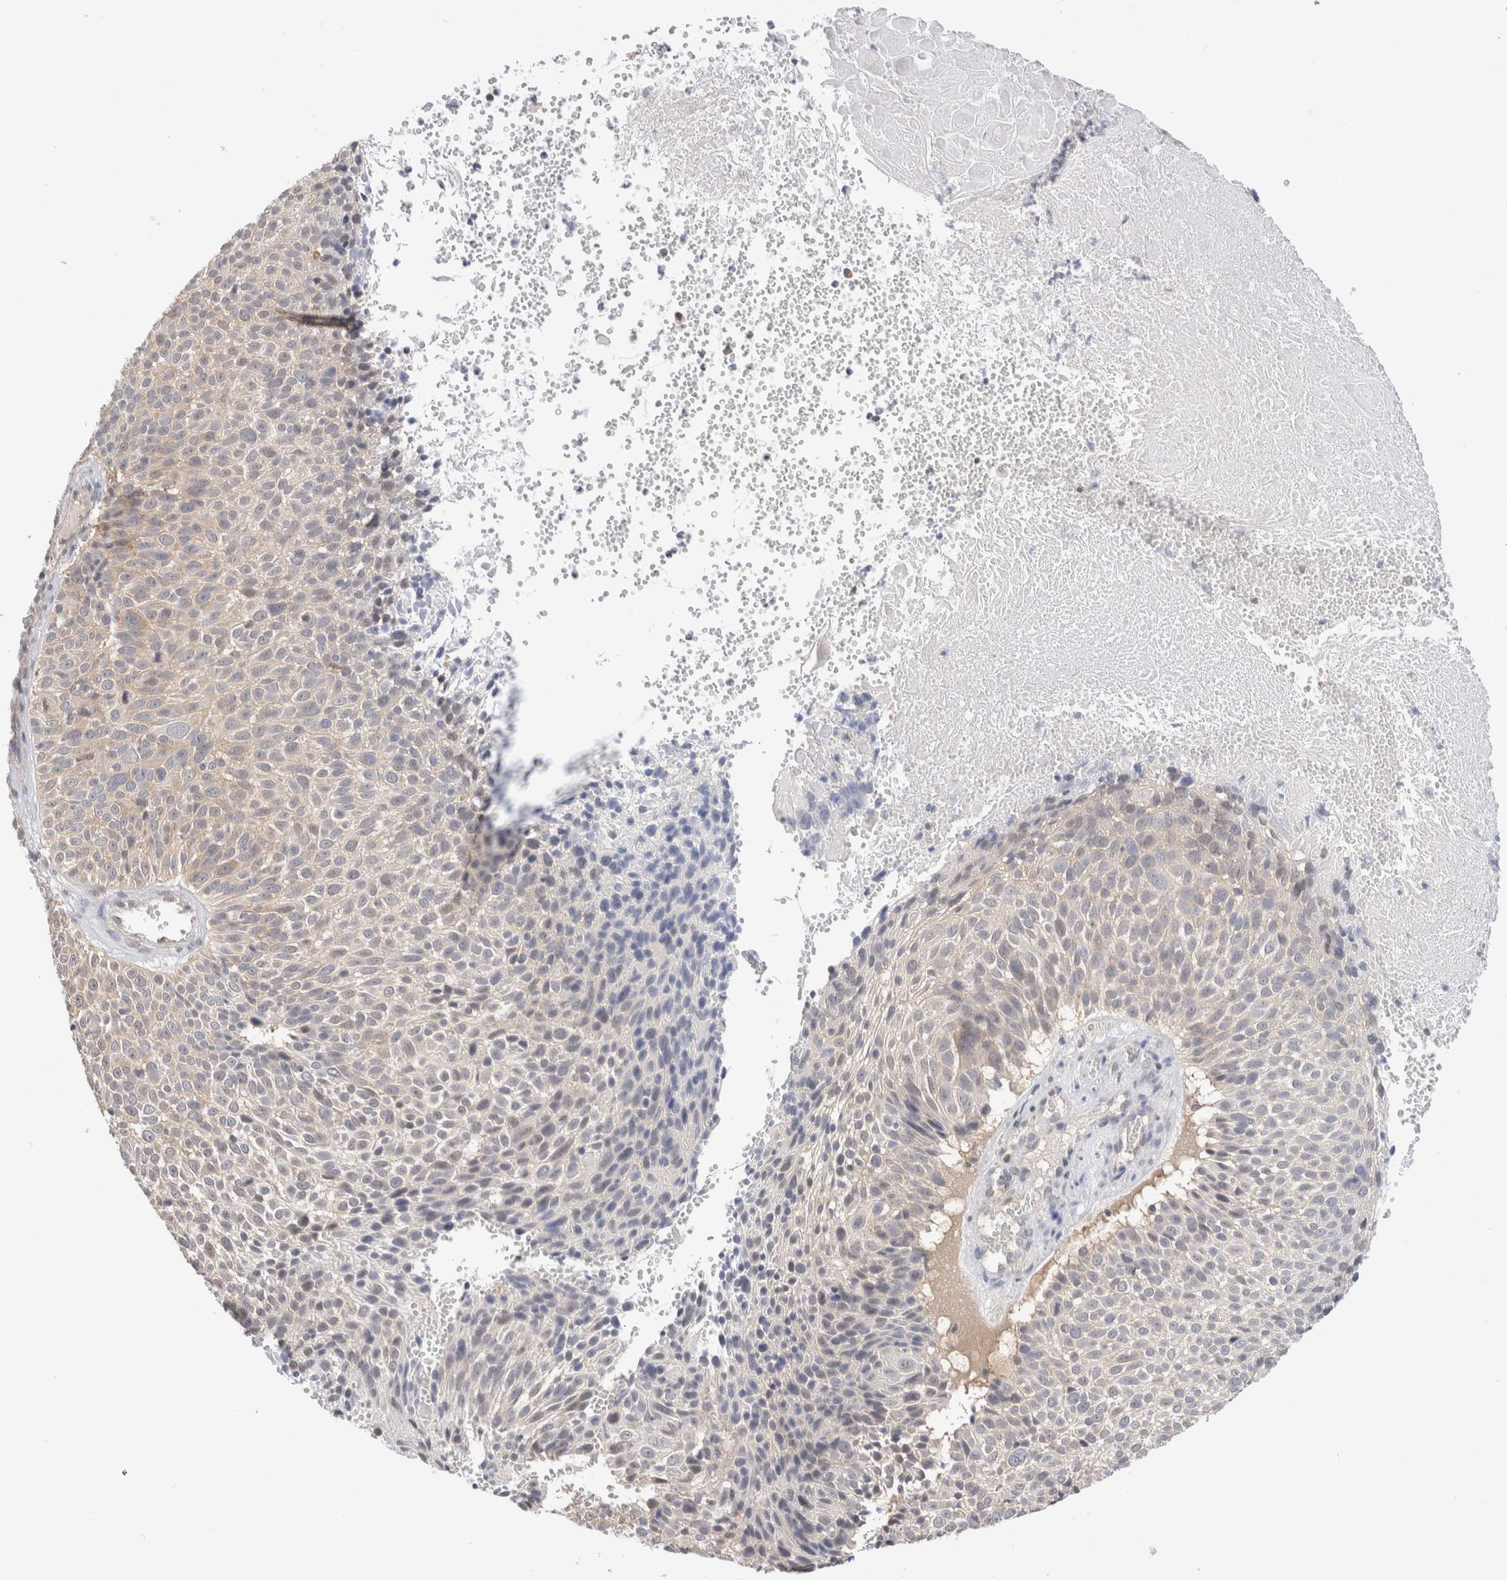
{"staining": {"intensity": "negative", "quantity": "none", "location": "none"}, "tissue": "cervical cancer", "cell_type": "Tumor cells", "image_type": "cancer", "snomed": [{"axis": "morphology", "description": "Squamous cell carcinoma, NOS"}, {"axis": "topography", "description": "Cervix"}], "caption": "Tumor cells show no significant protein positivity in cervical cancer (squamous cell carcinoma). (Immunohistochemistry (ihc), brightfield microscopy, high magnification).", "gene": "C17orf97", "patient": {"sex": "female", "age": 74}}